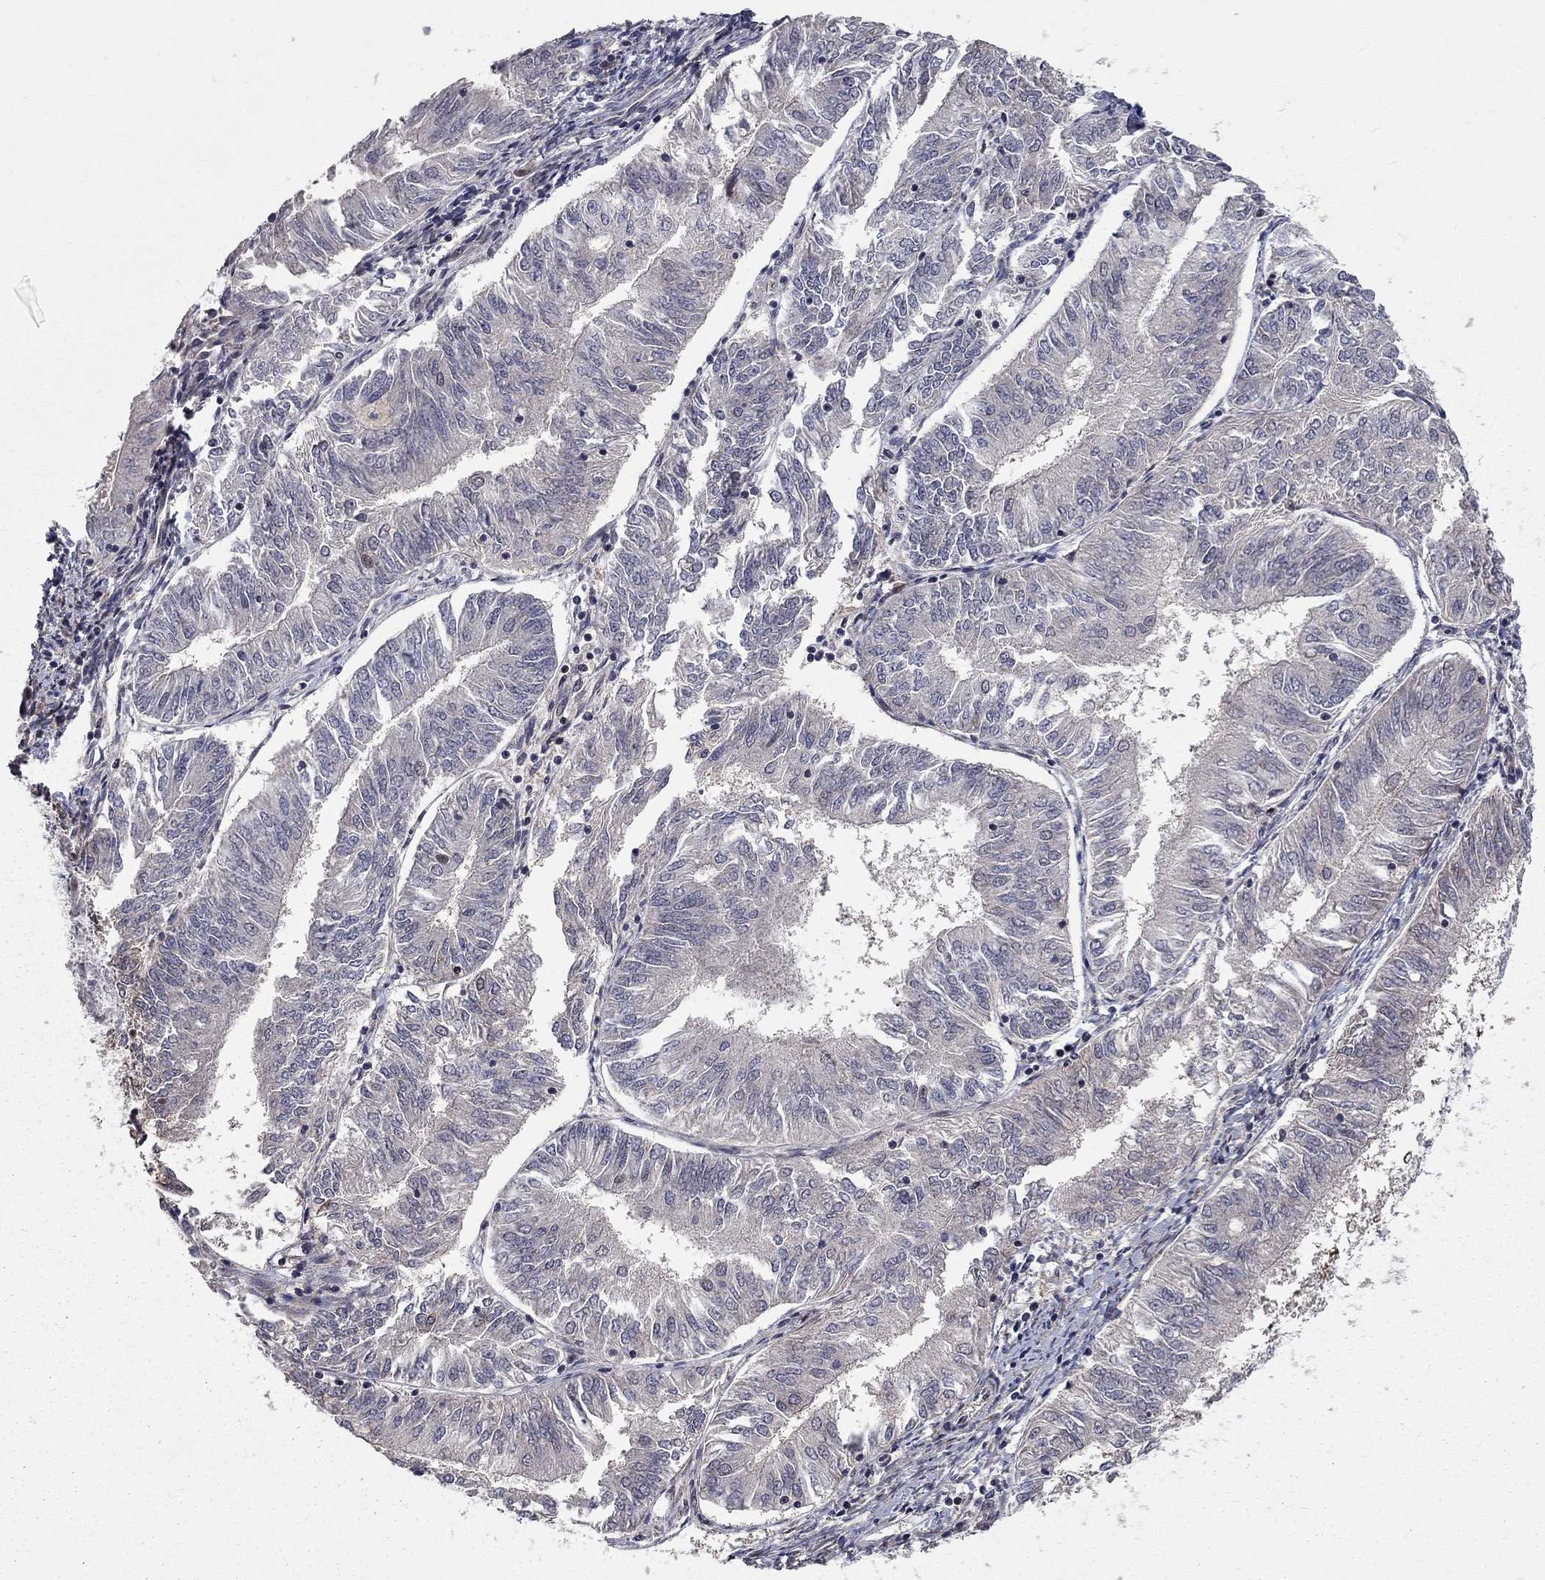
{"staining": {"intensity": "negative", "quantity": "none", "location": "none"}, "tissue": "endometrial cancer", "cell_type": "Tumor cells", "image_type": "cancer", "snomed": [{"axis": "morphology", "description": "Adenocarcinoma, NOS"}, {"axis": "topography", "description": "Endometrium"}], "caption": "Adenocarcinoma (endometrial) was stained to show a protein in brown. There is no significant expression in tumor cells.", "gene": "HDAC3", "patient": {"sex": "female", "age": 58}}